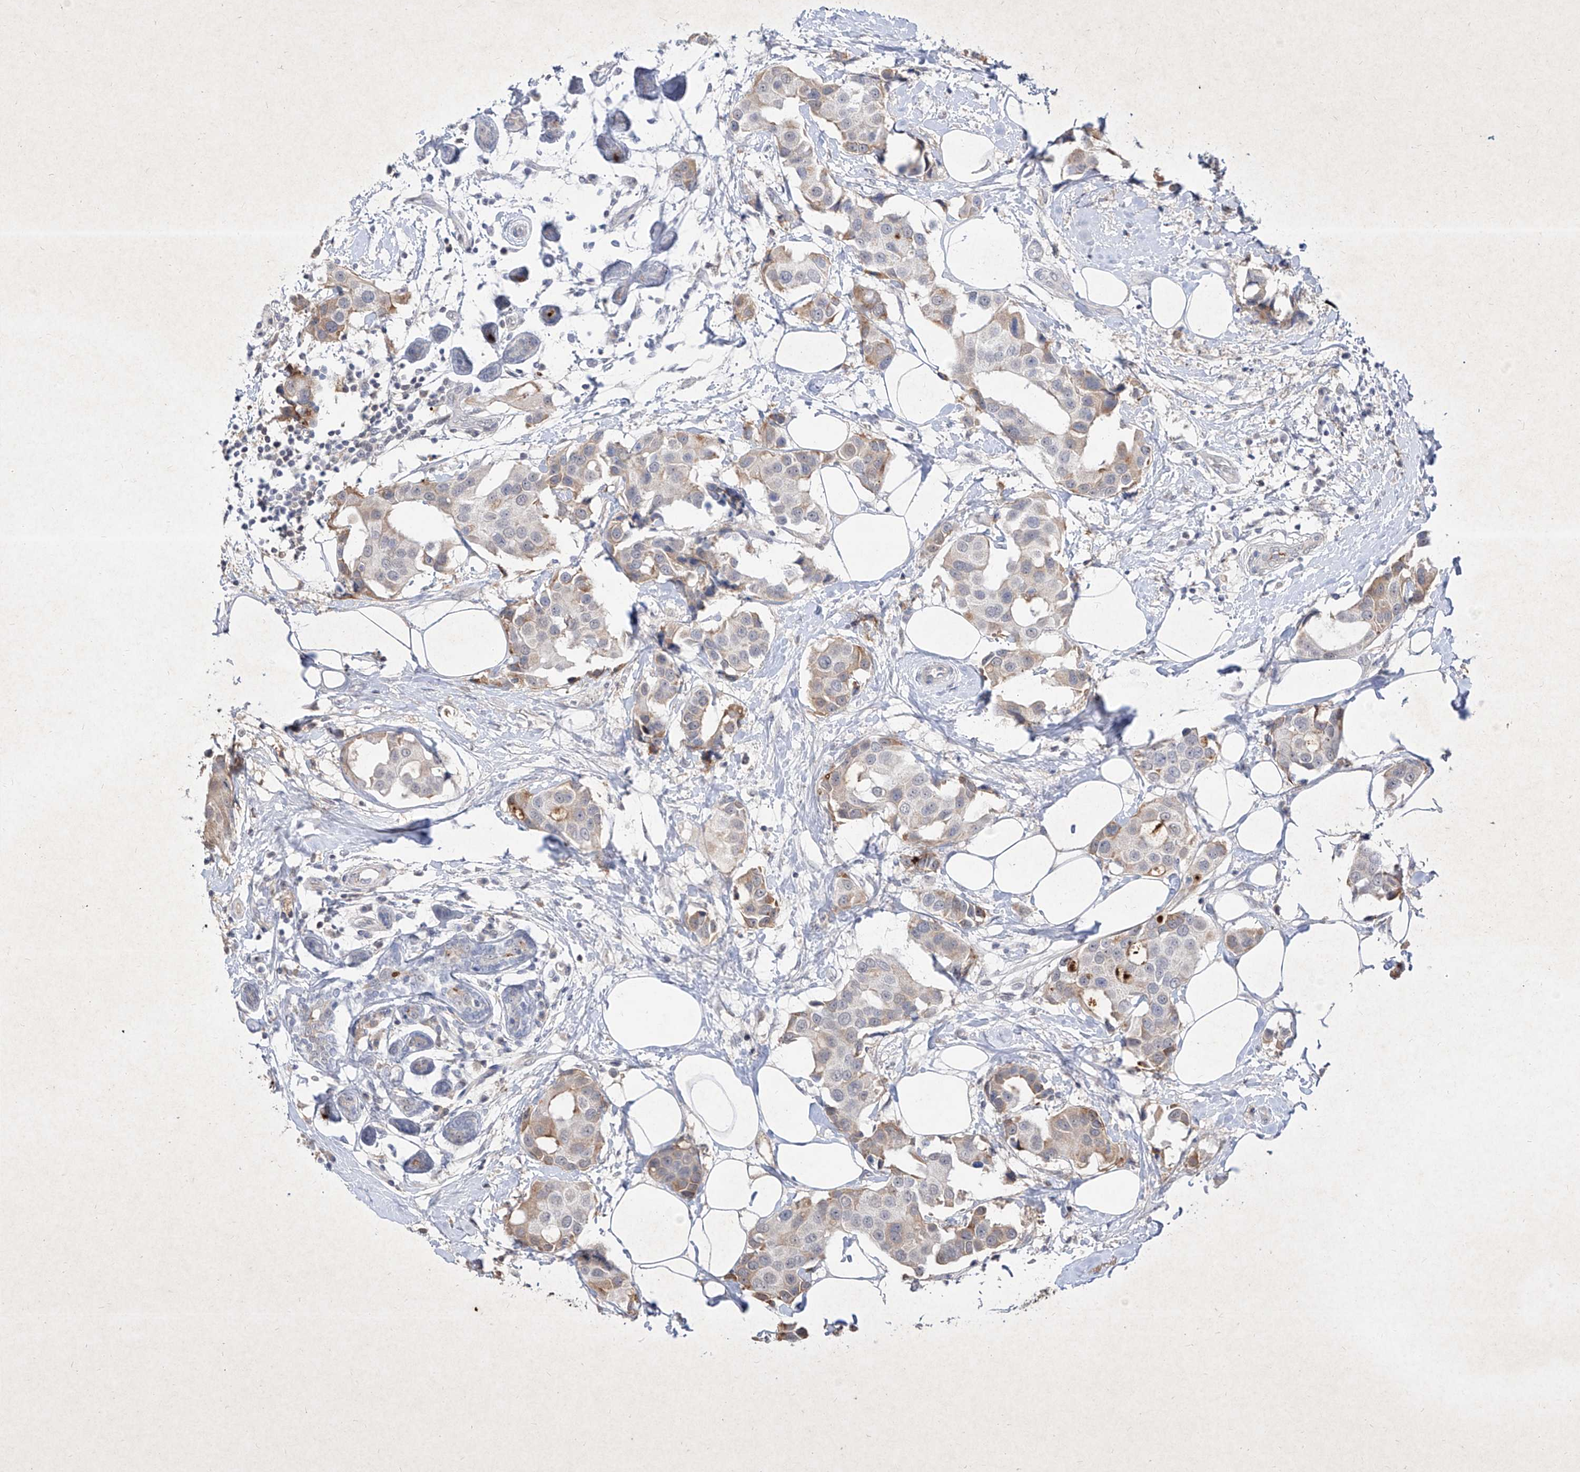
{"staining": {"intensity": "weak", "quantity": "<25%", "location": "cytoplasmic/membranous"}, "tissue": "breast cancer", "cell_type": "Tumor cells", "image_type": "cancer", "snomed": [{"axis": "morphology", "description": "Normal tissue, NOS"}, {"axis": "morphology", "description": "Duct carcinoma"}, {"axis": "topography", "description": "Breast"}], "caption": "Immunohistochemistry of intraductal carcinoma (breast) demonstrates no staining in tumor cells.", "gene": "C4A", "patient": {"sex": "female", "age": 39}}